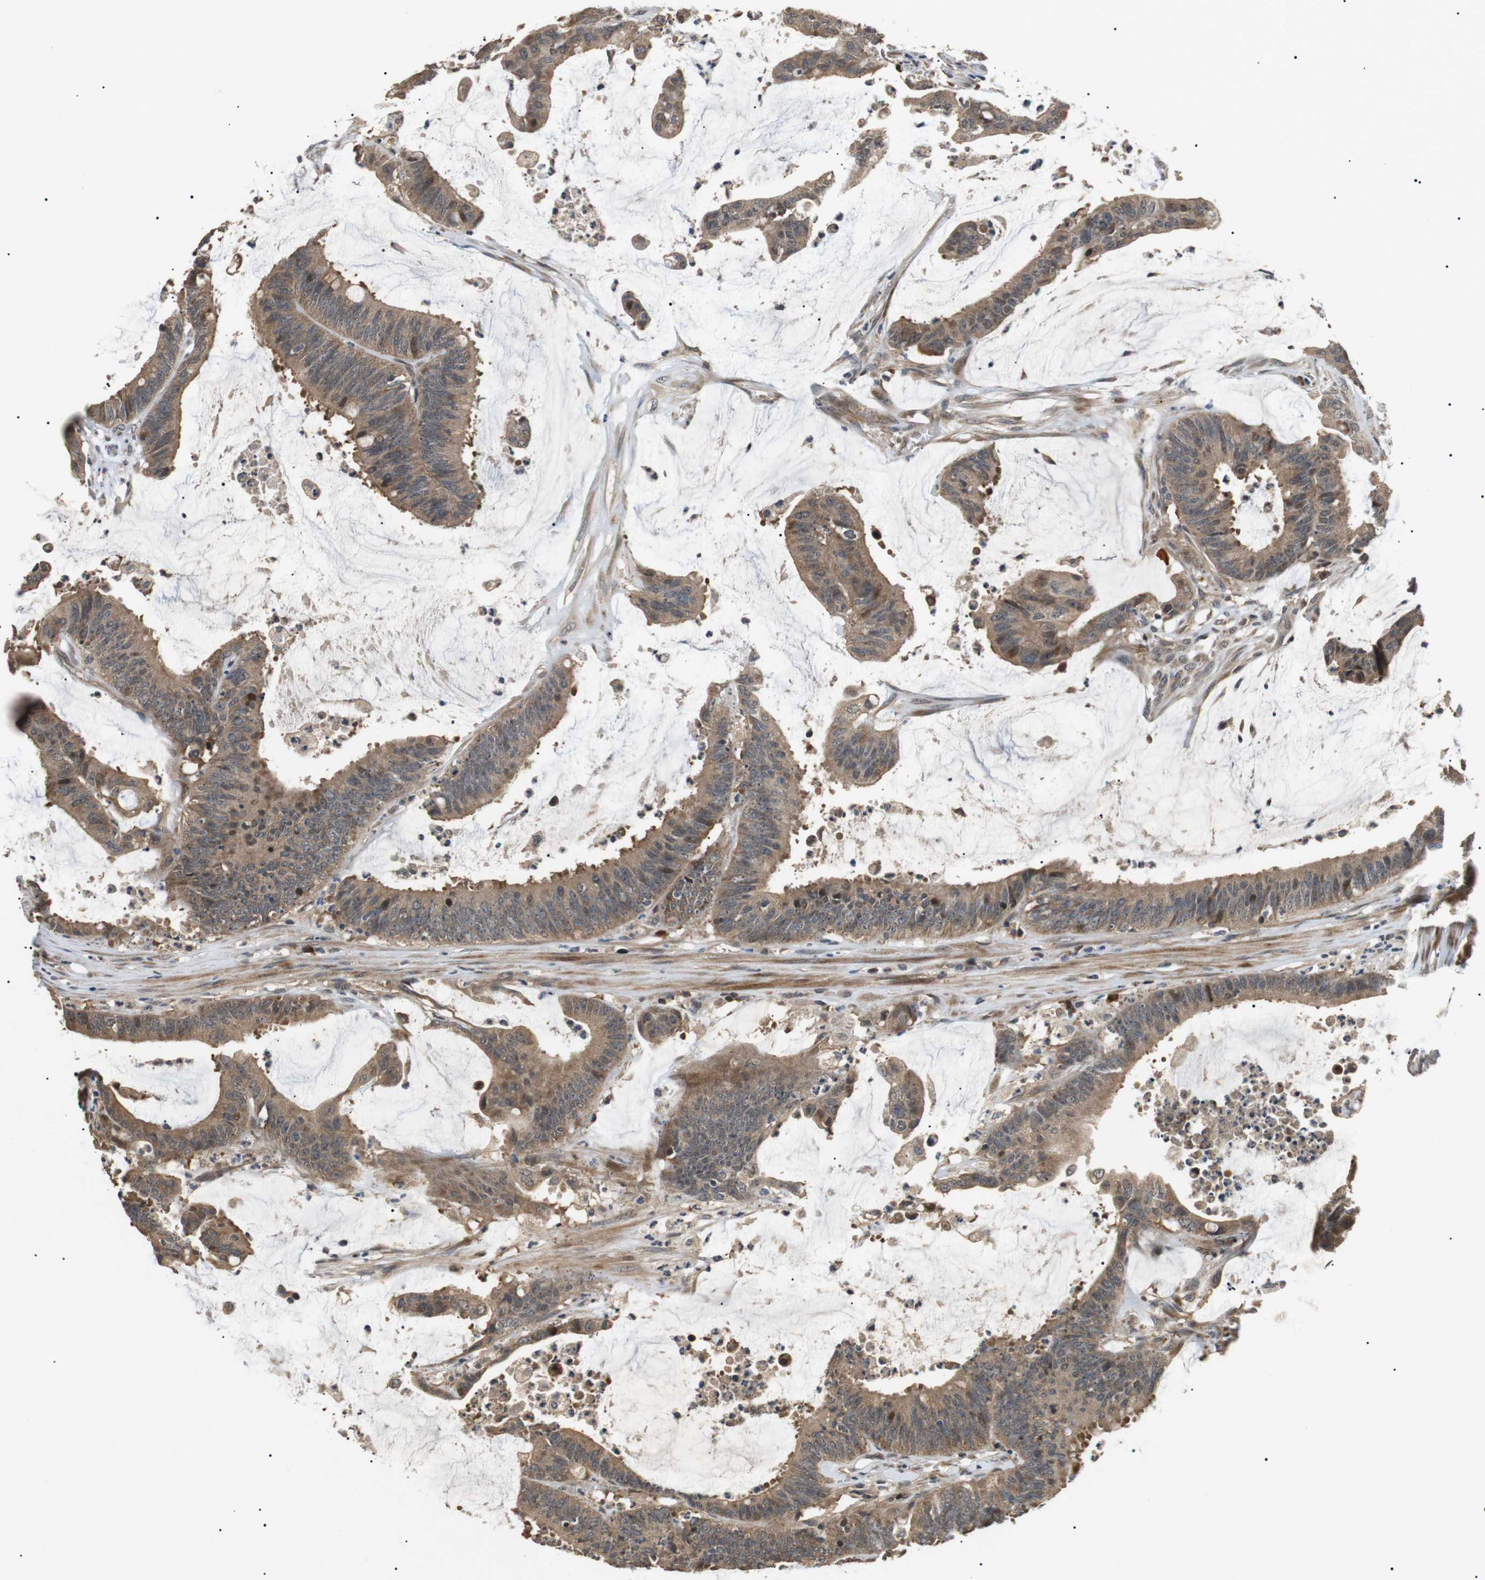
{"staining": {"intensity": "moderate", "quantity": ">75%", "location": "cytoplasmic/membranous"}, "tissue": "colorectal cancer", "cell_type": "Tumor cells", "image_type": "cancer", "snomed": [{"axis": "morphology", "description": "Adenocarcinoma, NOS"}, {"axis": "topography", "description": "Rectum"}], "caption": "DAB (3,3'-diaminobenzidine) immunohistochemical staining of colorectal cancer (adenocarcinoma) reveals moderate cytoplasmic/membranous protein positivity in about >75% of tumor cells.", "gene": "HSPA13", "patient": {"sex": "female", "age": 66}}